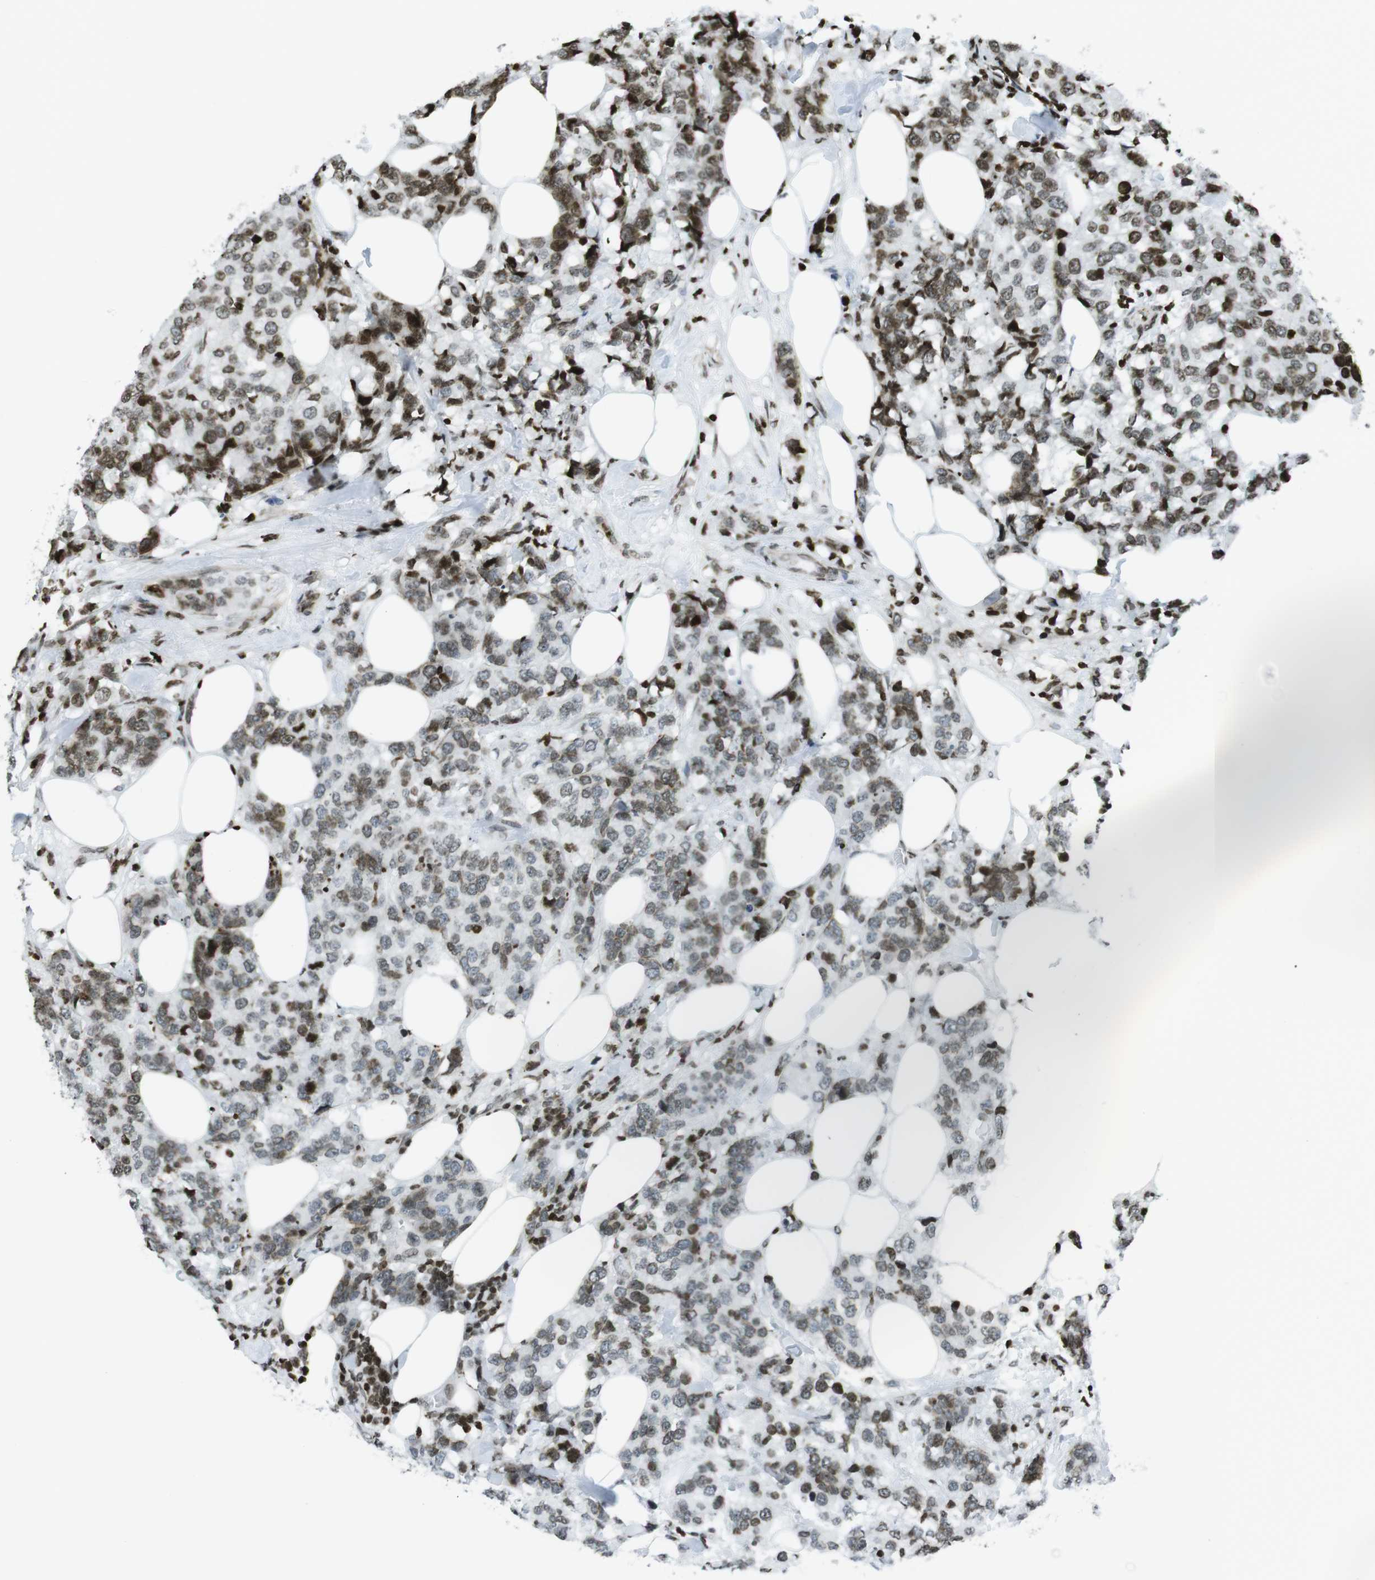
{"staining": {"intensity": "moderate", "quantity": "25%-75%", "location": "nuclear"}, "tissue": "breast cancer", "cell_type": "Tumor cells", "image_type": "cancer", "snomed": [{"axis": "morphology", "description": "Lobular carcinoma"}, {"axis": "topography", "description": "Breast"}], "caption": "IHC of breast lobular carcinoma exhibits medium levels of moderate nuclear positivity in about 25%-75% of tumor cells.", "gene": "H2AC8", "patient": {"sex": "female", "age": 59}}